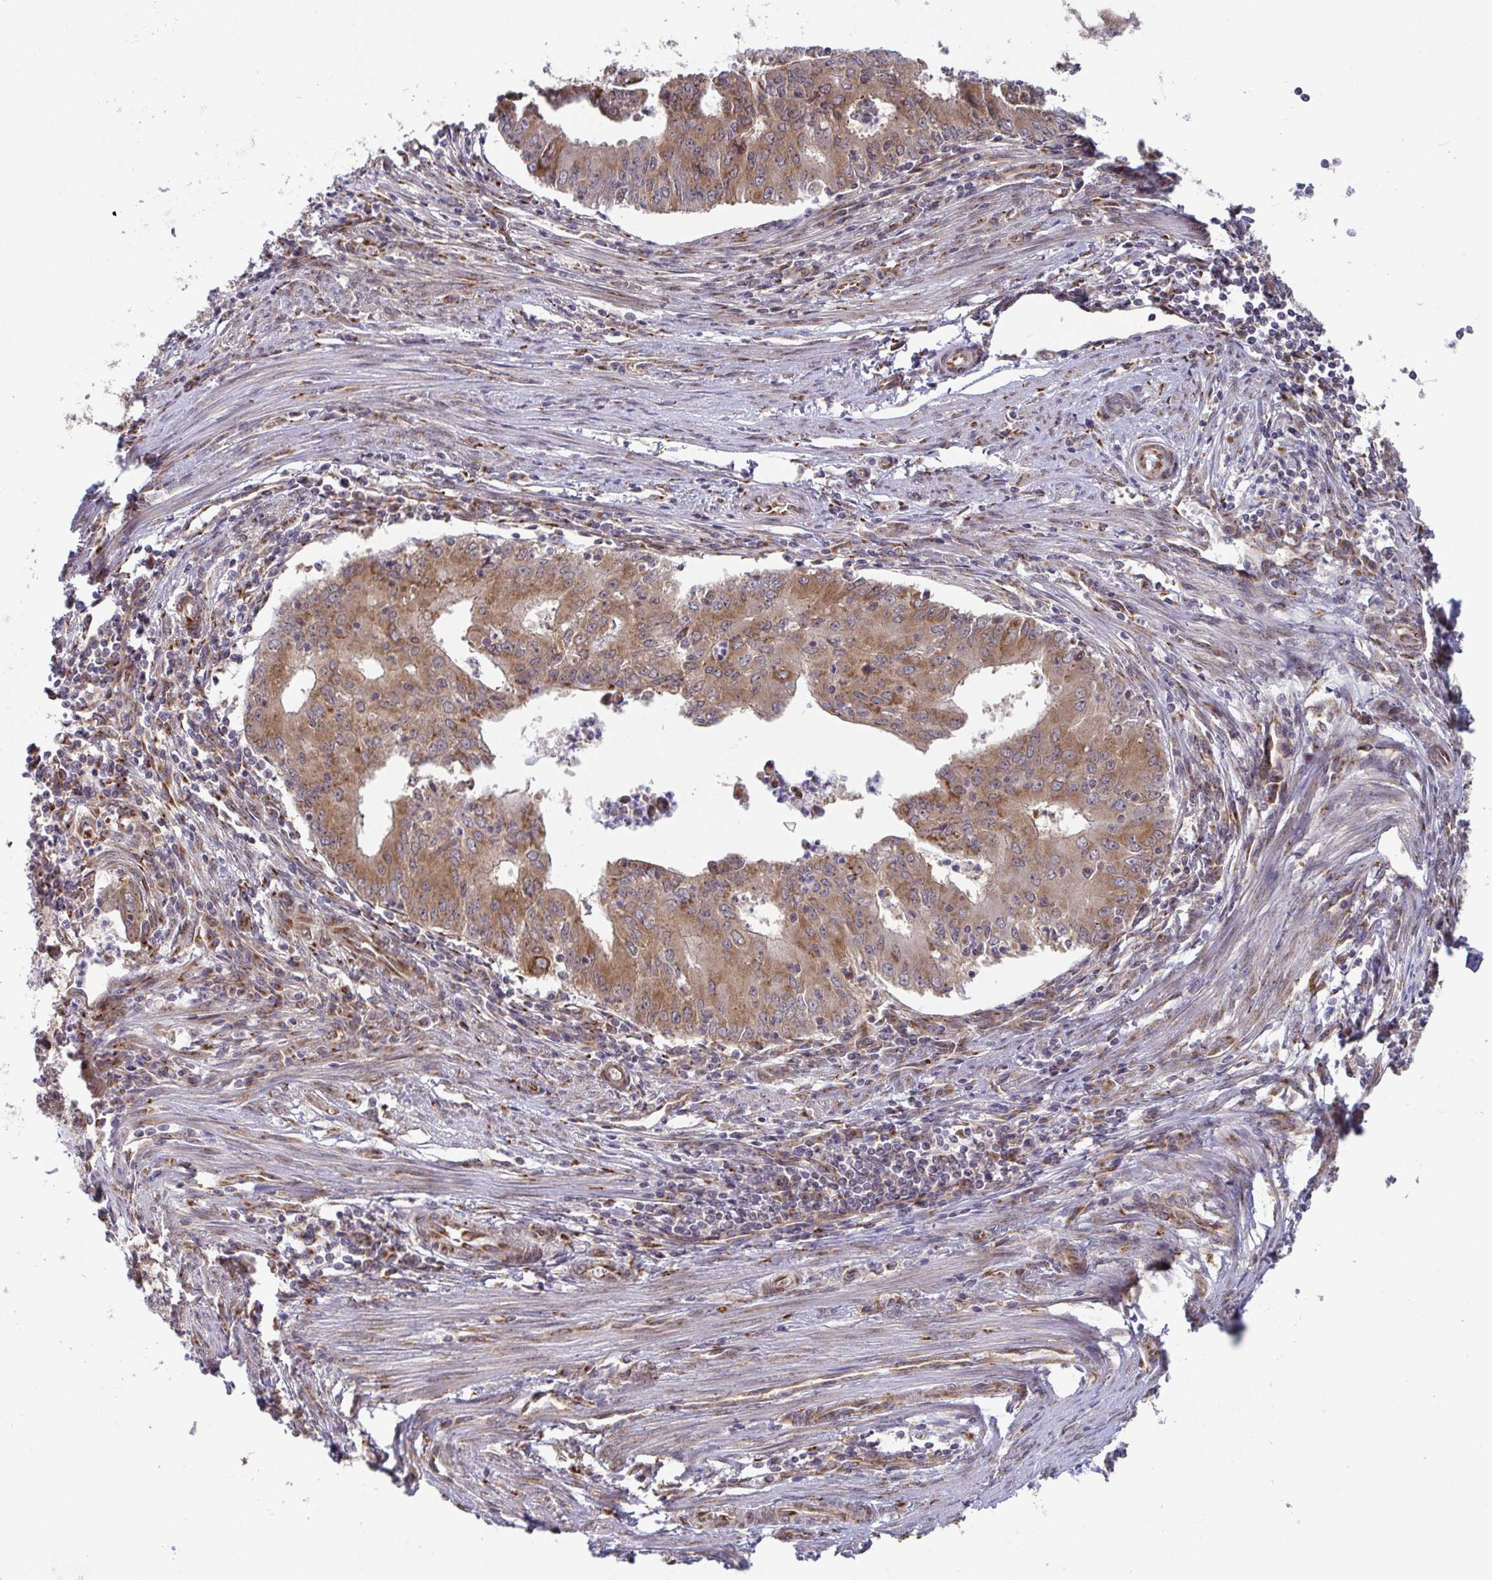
{"staining": {"intensity": "moderate", "quantity": ">75%", "location": "cytoplasmic/membranous"}, "tissue": "endometrial cancer", "cell_type": "Tumor cells", "image_type": "cancer", "snomed": [{"axis": "morphology", "description": "Adenocarcinoma, NOS"}, {"axis": "topography", "description": "Endometrium"}], "caption": "Endometrial adenocarcinoma stained with a brown dye displays moderate cytoplasmic/membranous positive staining in about >75% of tumor cells.", "gene": "ATP5MJ", "patient": {"sex": "female", "age": 50}}